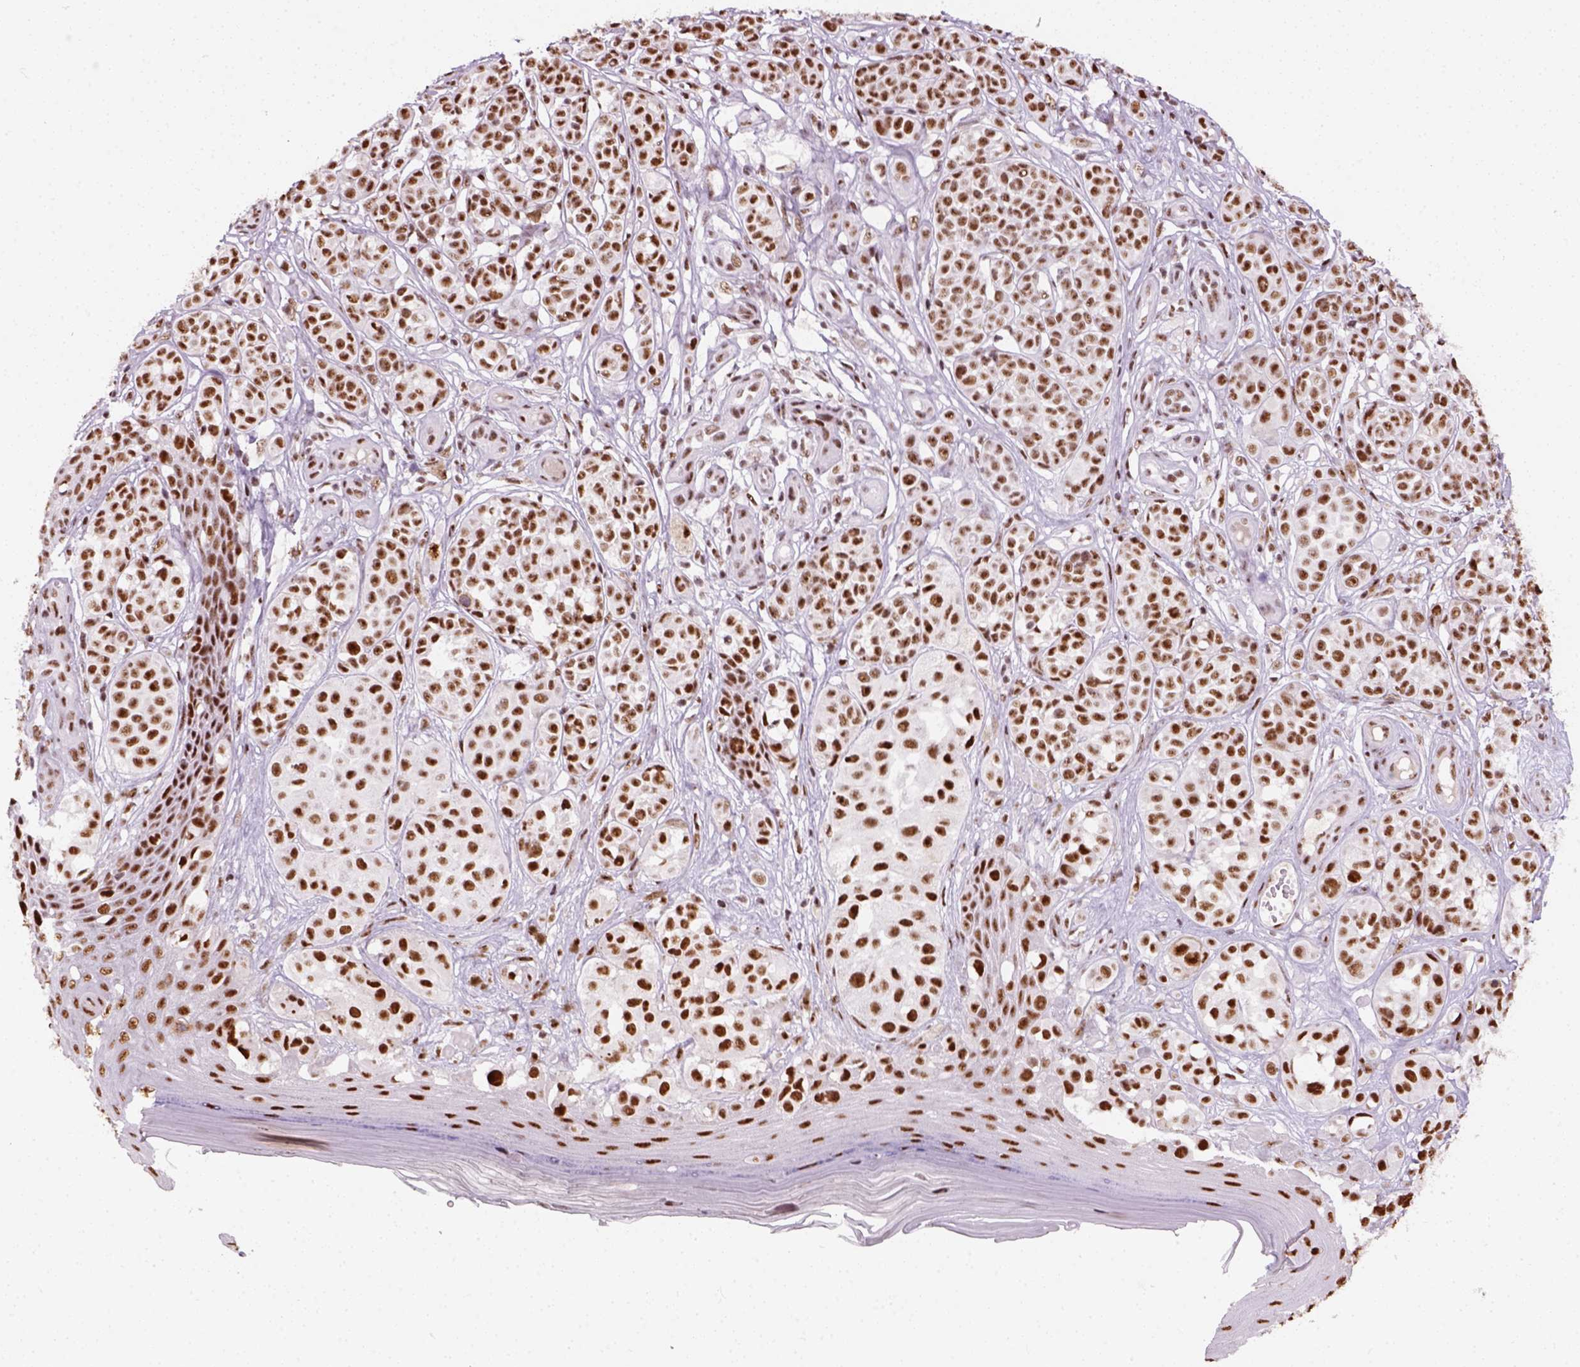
{"staining": {"intensity": "moderate", "quantity": ">75%", "location": "nuclear"}, "tissue": "melanoma", "cell_type": "Tumor cells", "image_type": "cancer", "snomed": [{"axis": "morphology", "description": "Malignant melanoma, NOS"}, {"axis": "topography", "description": "Skin"}], "caption": "Protein staining of malignant melanoma tissue demonstrates moderate nuclear positivity in about >75% of tumor cells. (DAB IHC, brown staining for protein, blue staining for nuclei).", "gene": "GTF2F1", "patient": {"sex": "female", "age": 90}}